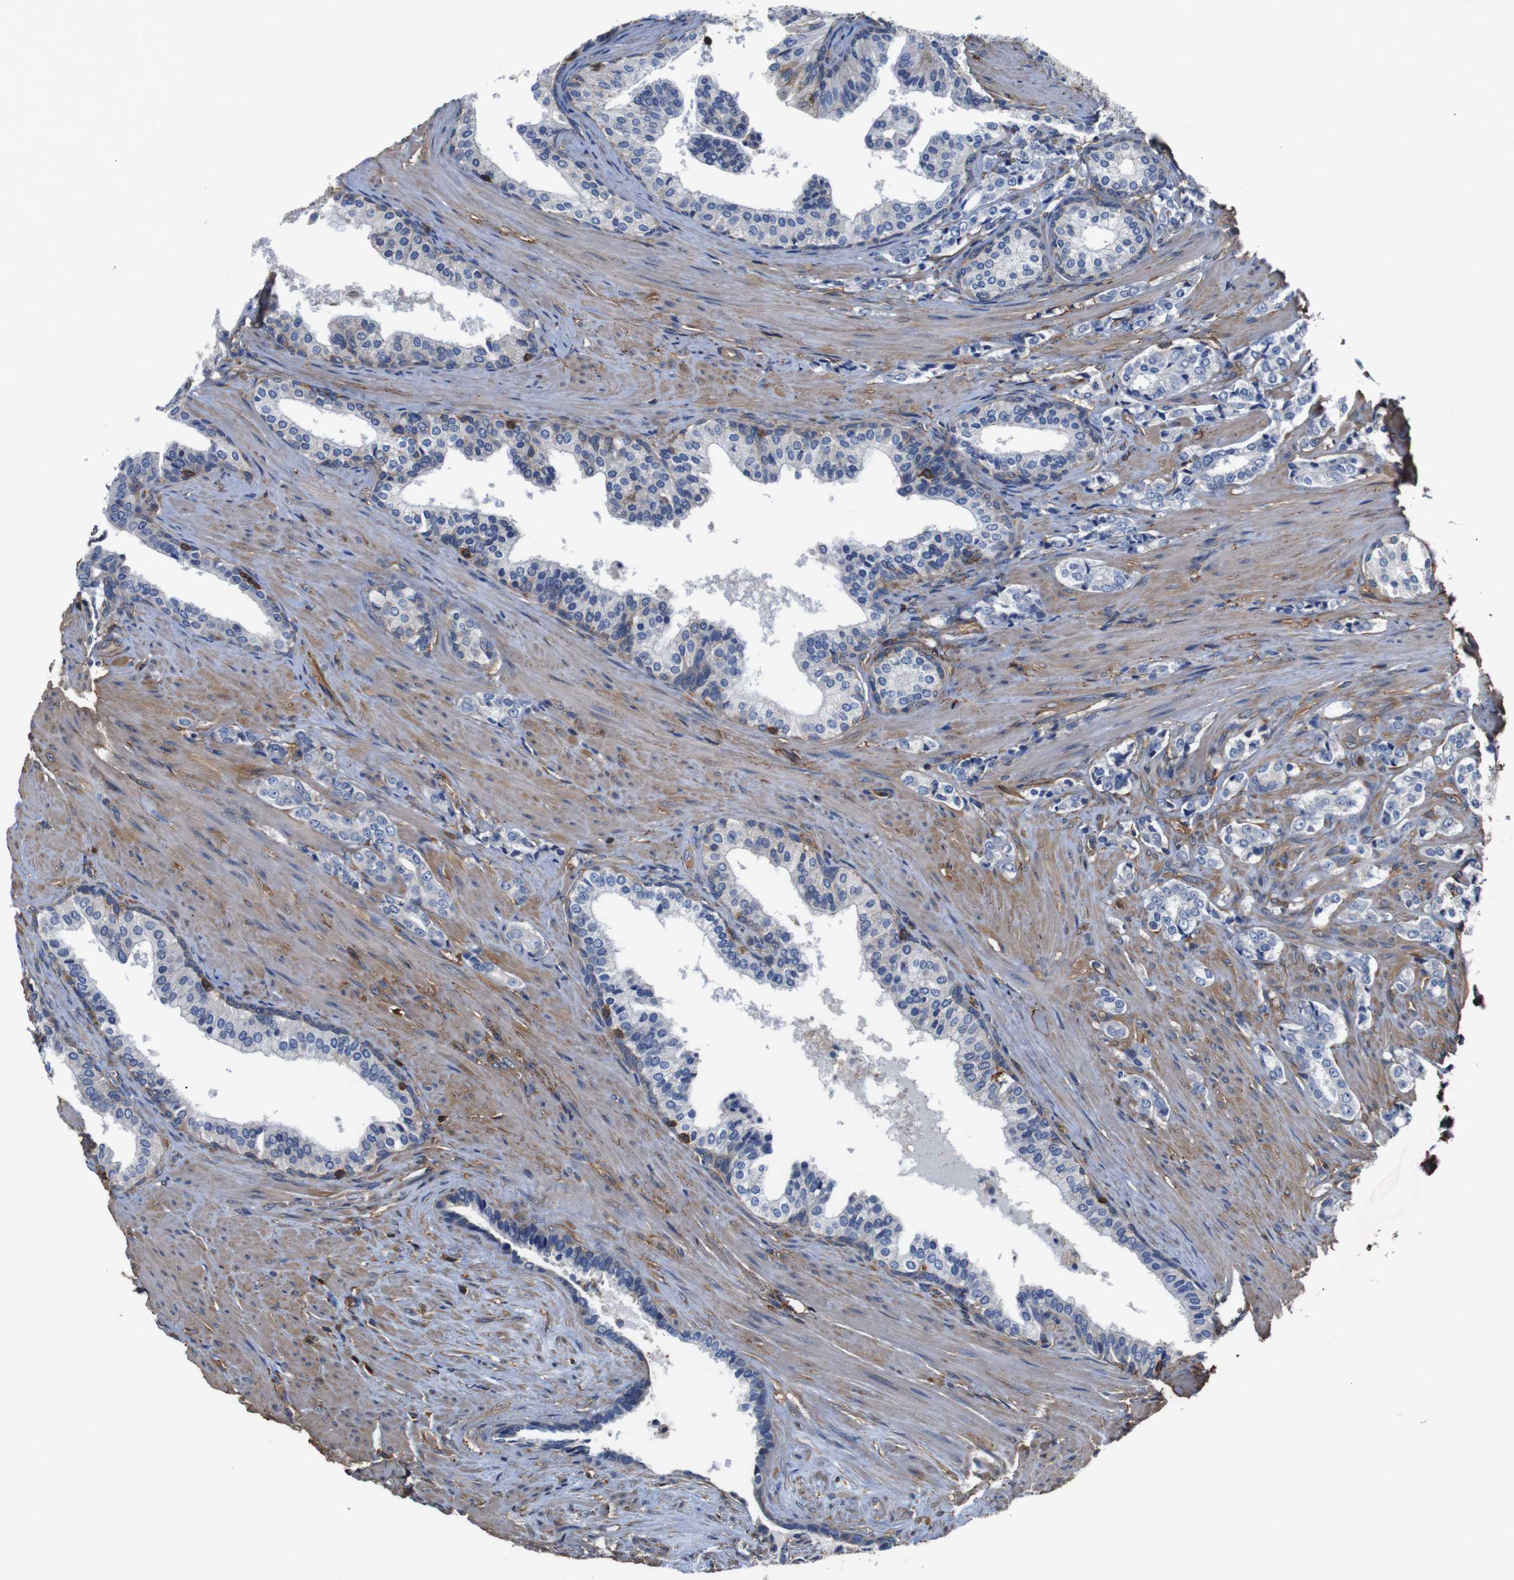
{"staining": {"intensity": "moderate", "quantity": "<25%", "location": "cytoplasmic/membranous"}, "tissue": "prostate cancer", "cell_type": "Tumor cells", "image_type": "cancer", "snomed": [{"axis": "morphology", "description": "Adenocarcinoma, Low grade"}, {"axis": "topography", "description": "Prostate"}], "caption": "Moderate cytoplasmic/membranous protein positivity is seen in approximately <25% of tumor cells in adenocarcinoma (low-grade) (prostate). The protein of interest is stained brown, and the nuclei are stained in blue (DAB (3,3'-diaminobenzidine) IHC with brightfield microscopy, high magnification).", "gene": "PI4KA", "patient": {"sex": "male", "age": 60}}